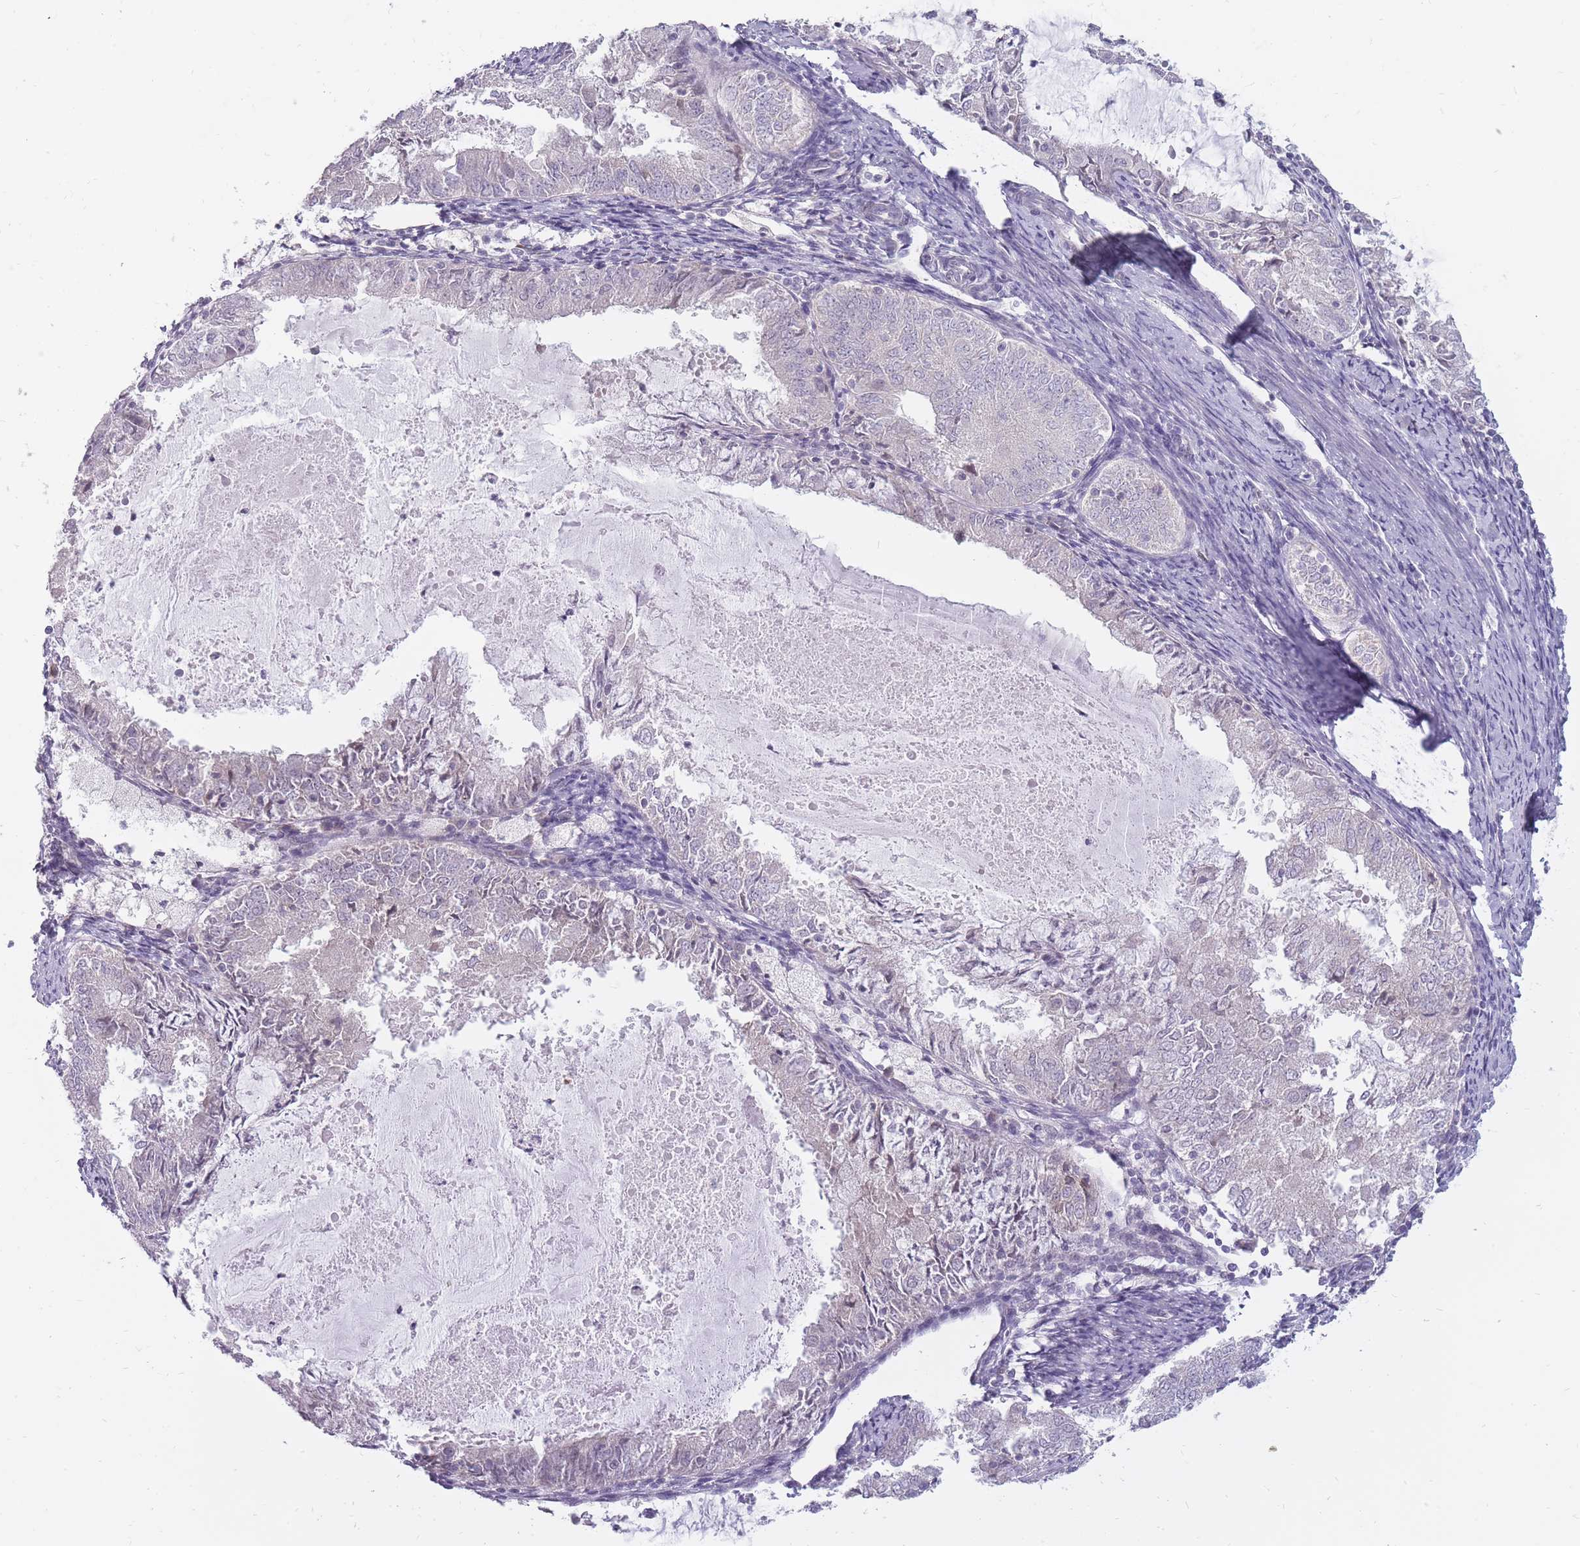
{"staining": {"intensity": "negative", "quantity": "none", "location": "none"}, "tissue": "endometrial cancer", "cell_type": "Tumor cells", "image_type": "cancer", "snomed": [{"axis": "morphology", "description": "Adenocarcinoma, NOS"}, {"axis": "topography", "description": "Endometrium"}], "caption": "DAB immunohistochemical staining of human adenocarcinoma (endometrial) exhibits no significant expression in tumor cells.", "gene": "POMZP3", "patient": {"sex": "female", "age": 57}}